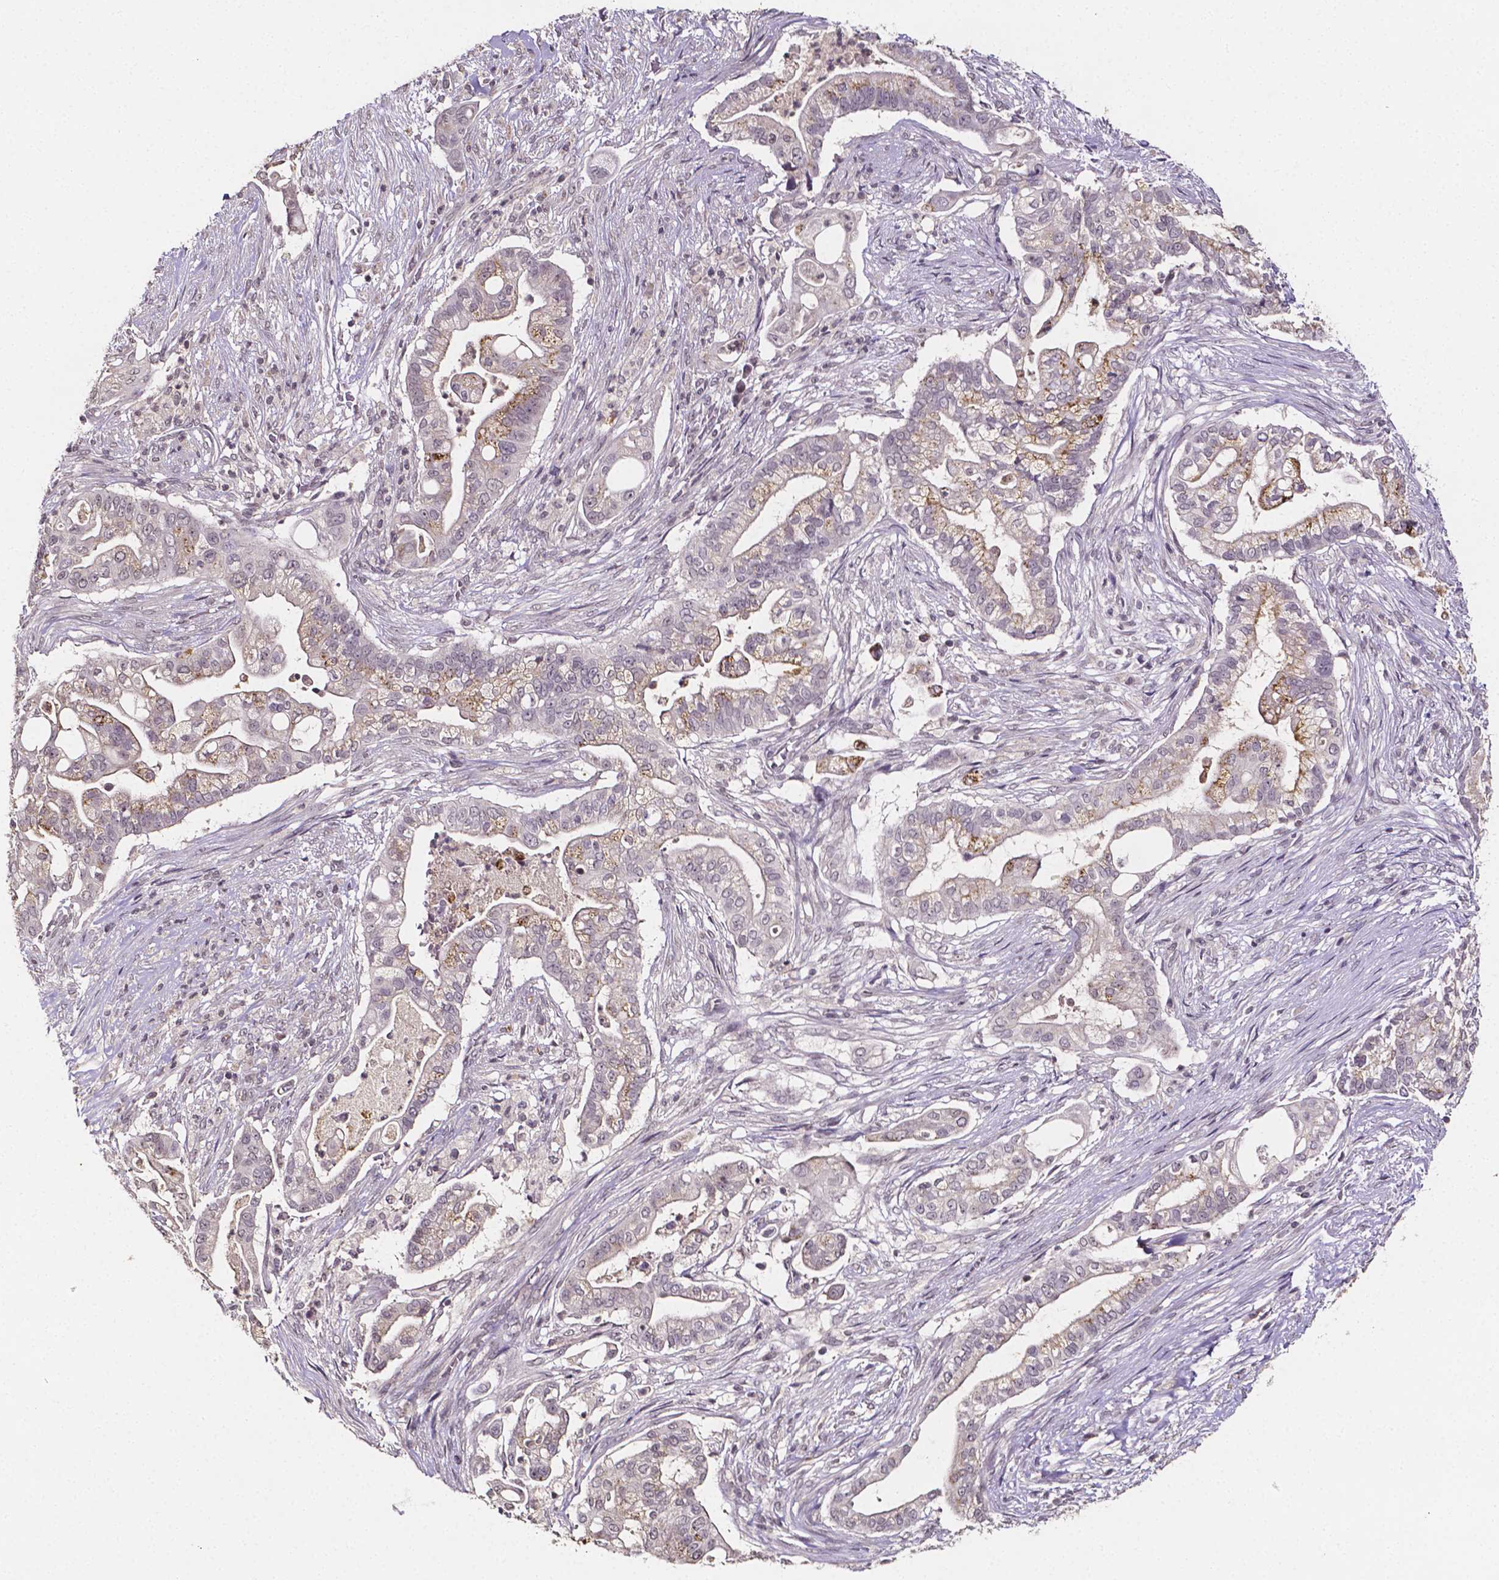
{"staining": {"intensity": "moderate", "quantity": "<25%", "location": "cytoplasmic/membranous"}, "tissue": "pancreatic cancer", "cell_type": "Tumor cells", "image_type": "cancer", "snomed": [{"axis": "morphology", "description": "Adenocarcinoma, NOS"}, {"axis": "topography", "description": "Pancreas"}], "caption": "The histopathology image shows staining of pancreatic cancer (adenocarcinoma), revealing moderate cytoplasmic/membranous protein staining (brown color) within tumor cells.", "gene": "NRGN", "patient": {"sex": "female", "age": 69}}